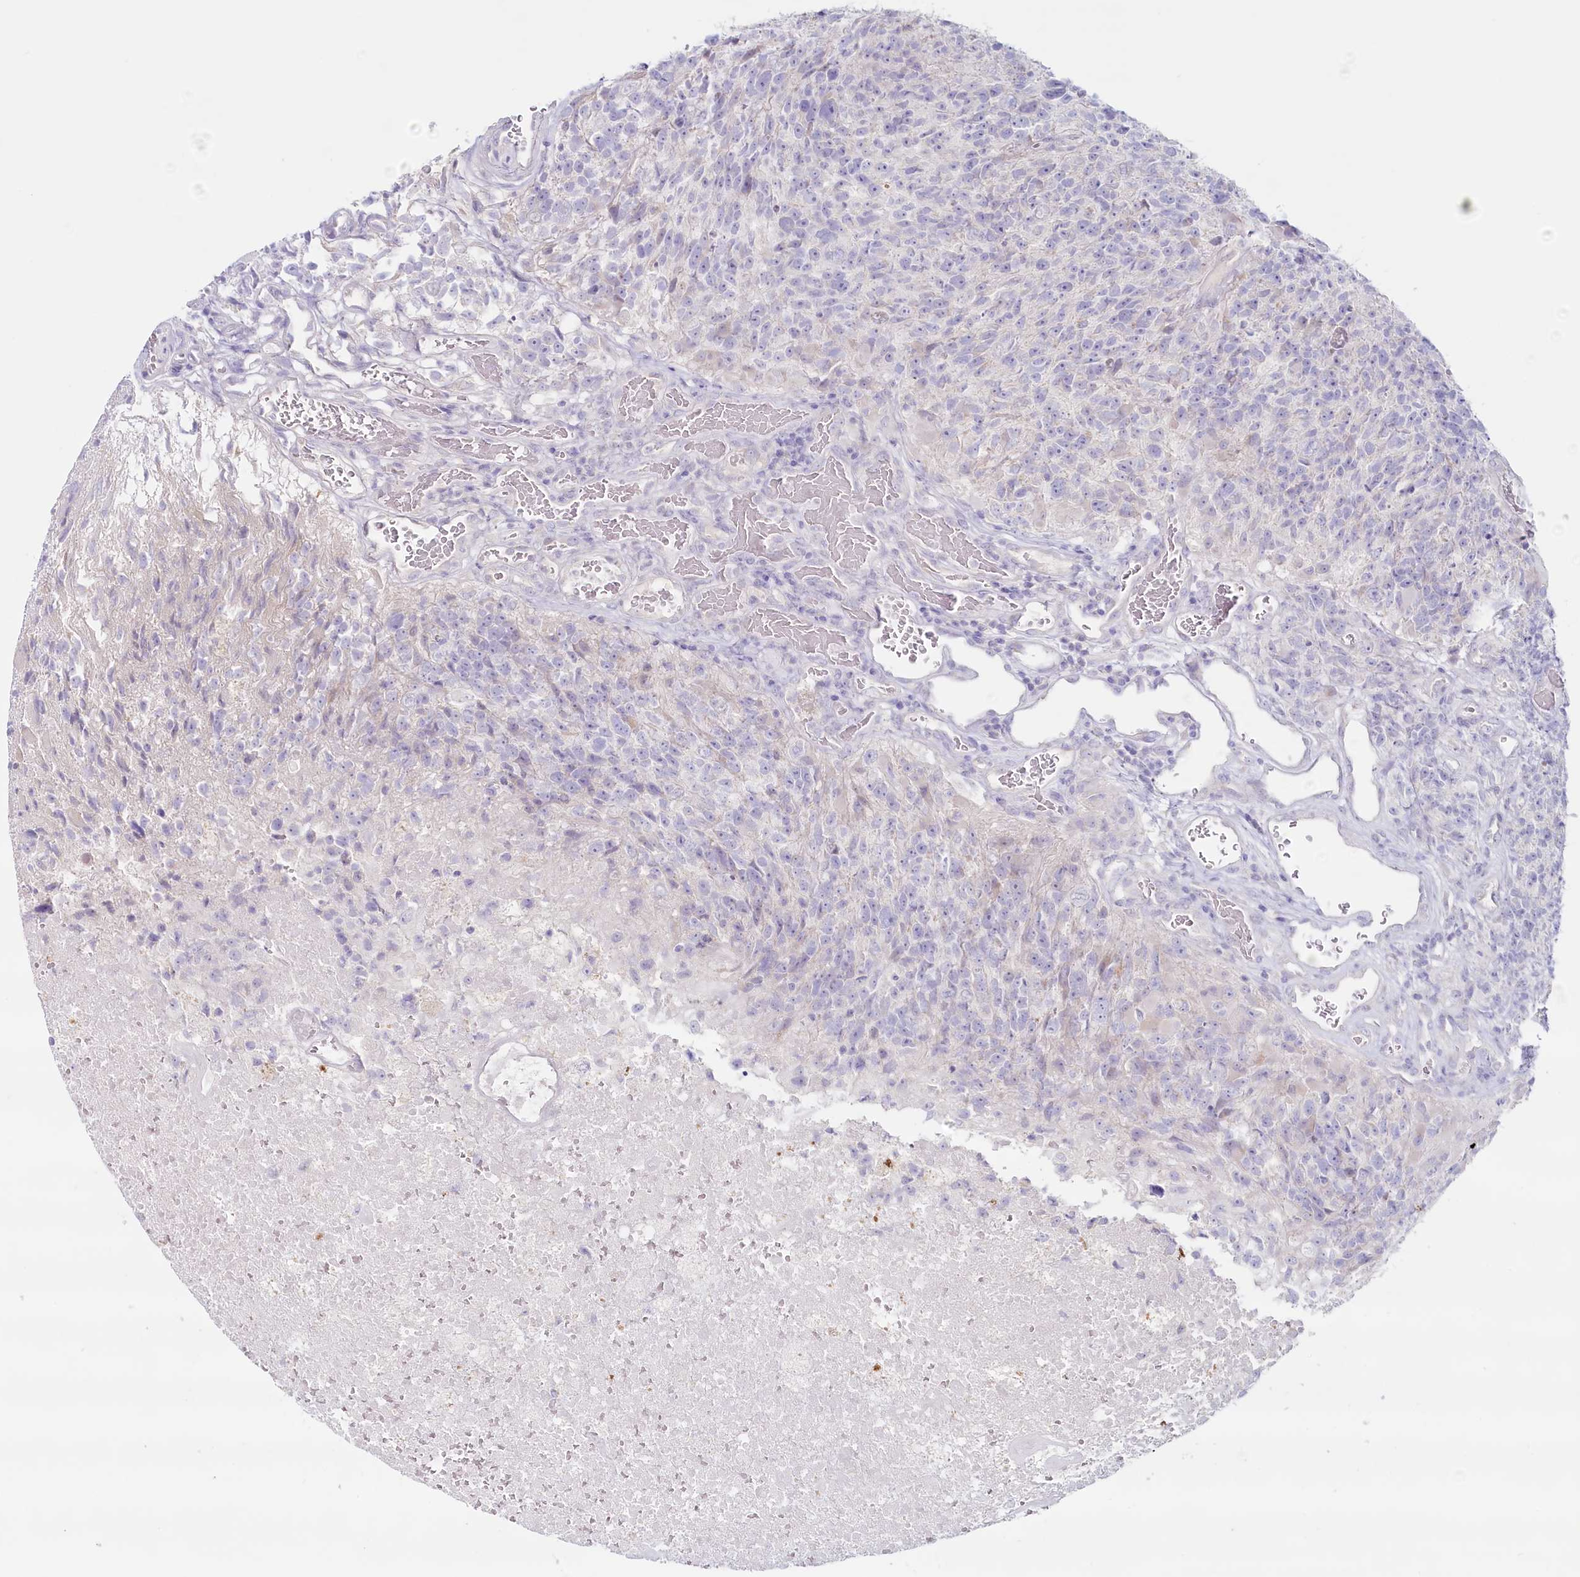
{"staining": {"intensity": "negative", "quantity": "none", "location": "none"}, "tissue": "glioma", "cell_type": "Tumor cells", "image_type": "cancer", "snomed": [{"axis": "morphology", "description": "Glioma, malignant, High grade"}, {"axis": "topography", "description": "Brain"}], "caption": "An IHC micrograph of malignant high-grade glioma is shown. There is no staining in tumor cells of malignant high-grade glioma. (DAB immunohistochemistry, high magnification).", "gene": "PSAPL1", "patient": {"sex": "male", "age": 76}}